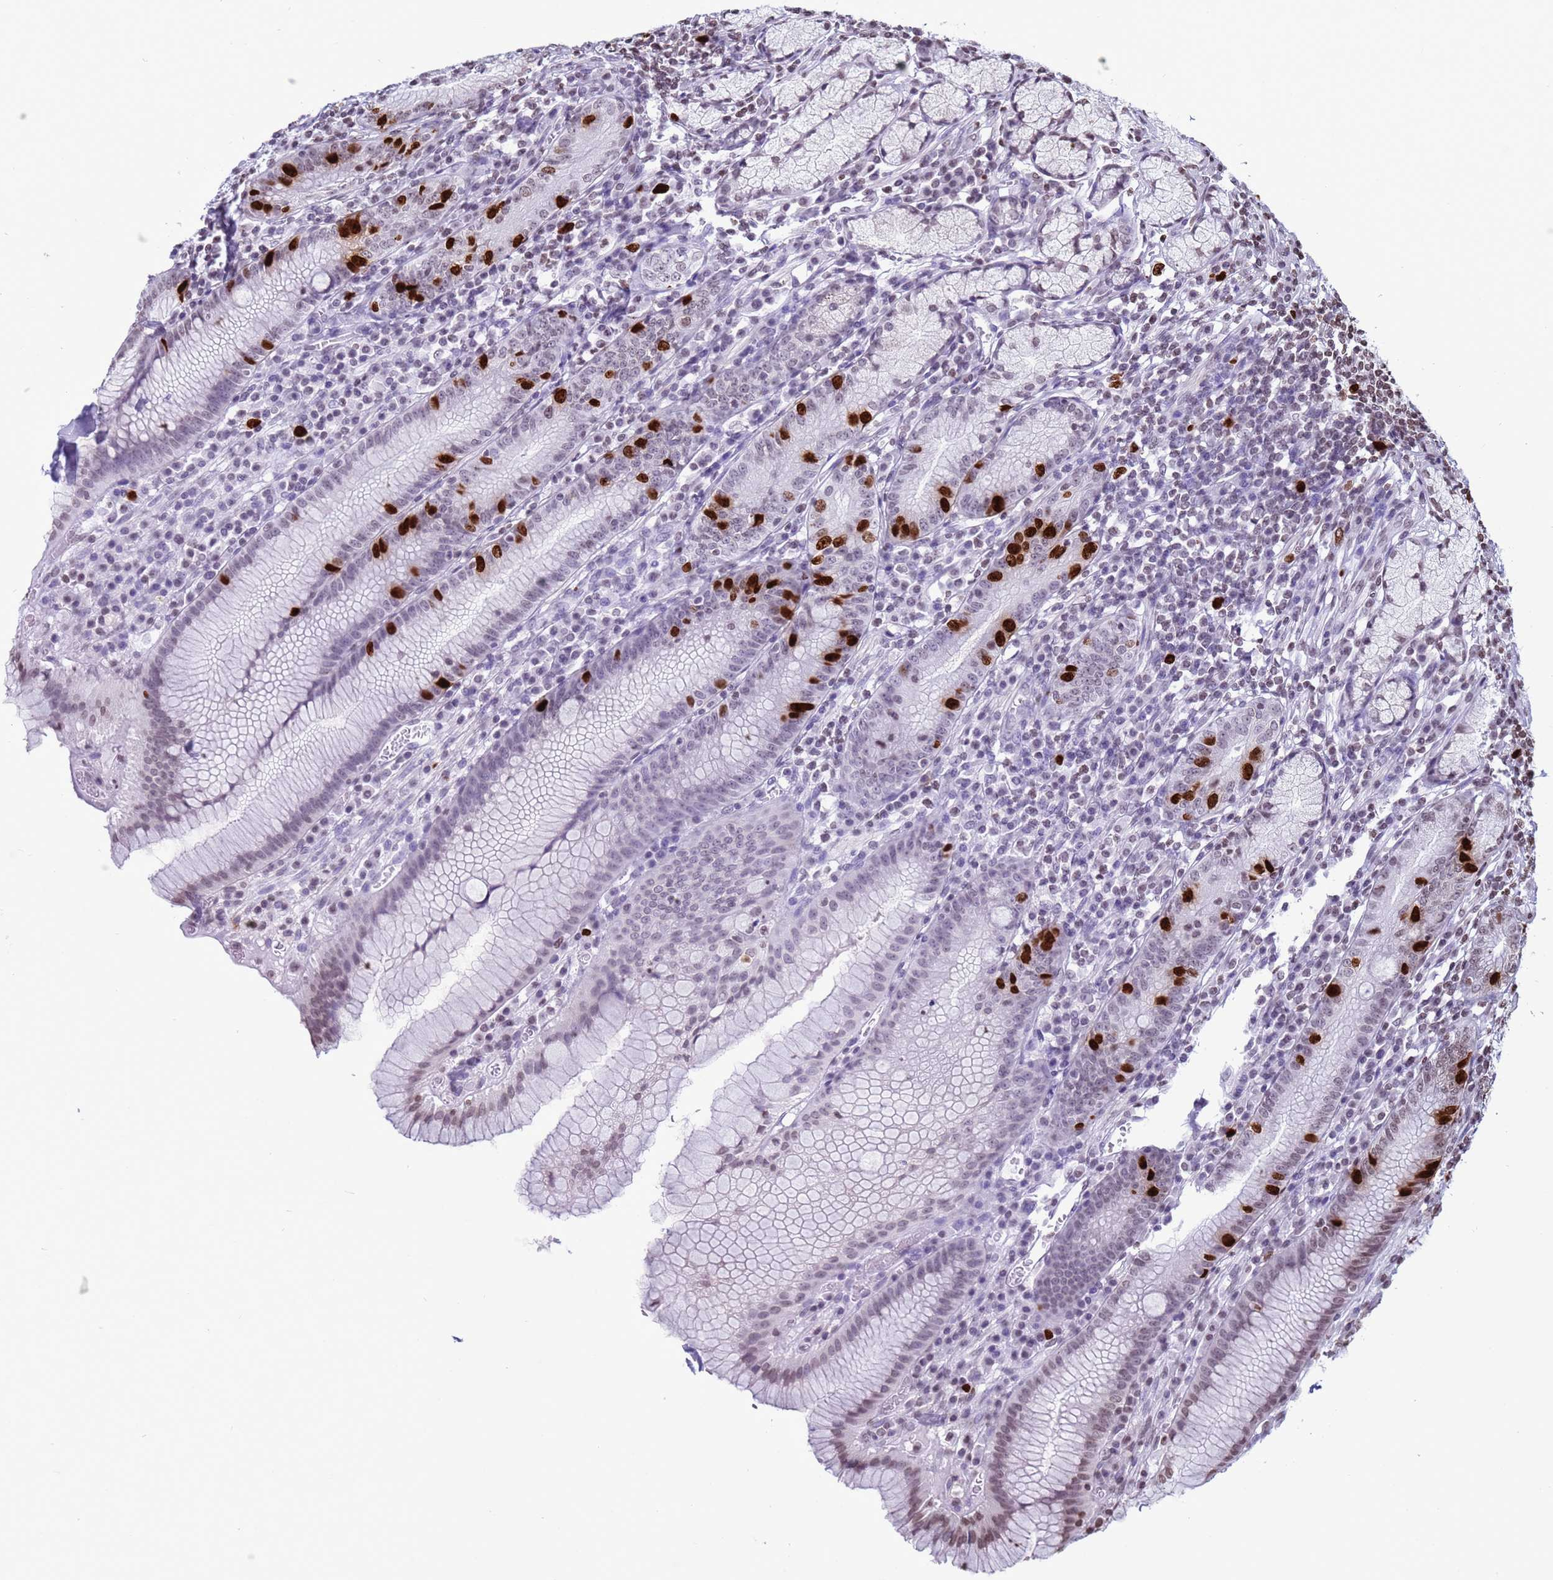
{"staining": {"intensity": "strong", "quantity": "<25%", "location": "nuclear"}, "tissue": "stomach", "cell_type": "Glandular cells", "image_type": "normal", "snomed": [{"axis": "morphology", "description": "Normal tissue, NOS"}, {"axis": "topography", "description": "Stomach"}], "caption": "Stomach stained with DAB IHC shows medium levels of strong nuclear positivity in about <25% of glandular cells.", "gene": "H4C11", "patient": {"sex": "male", "age": 55}}